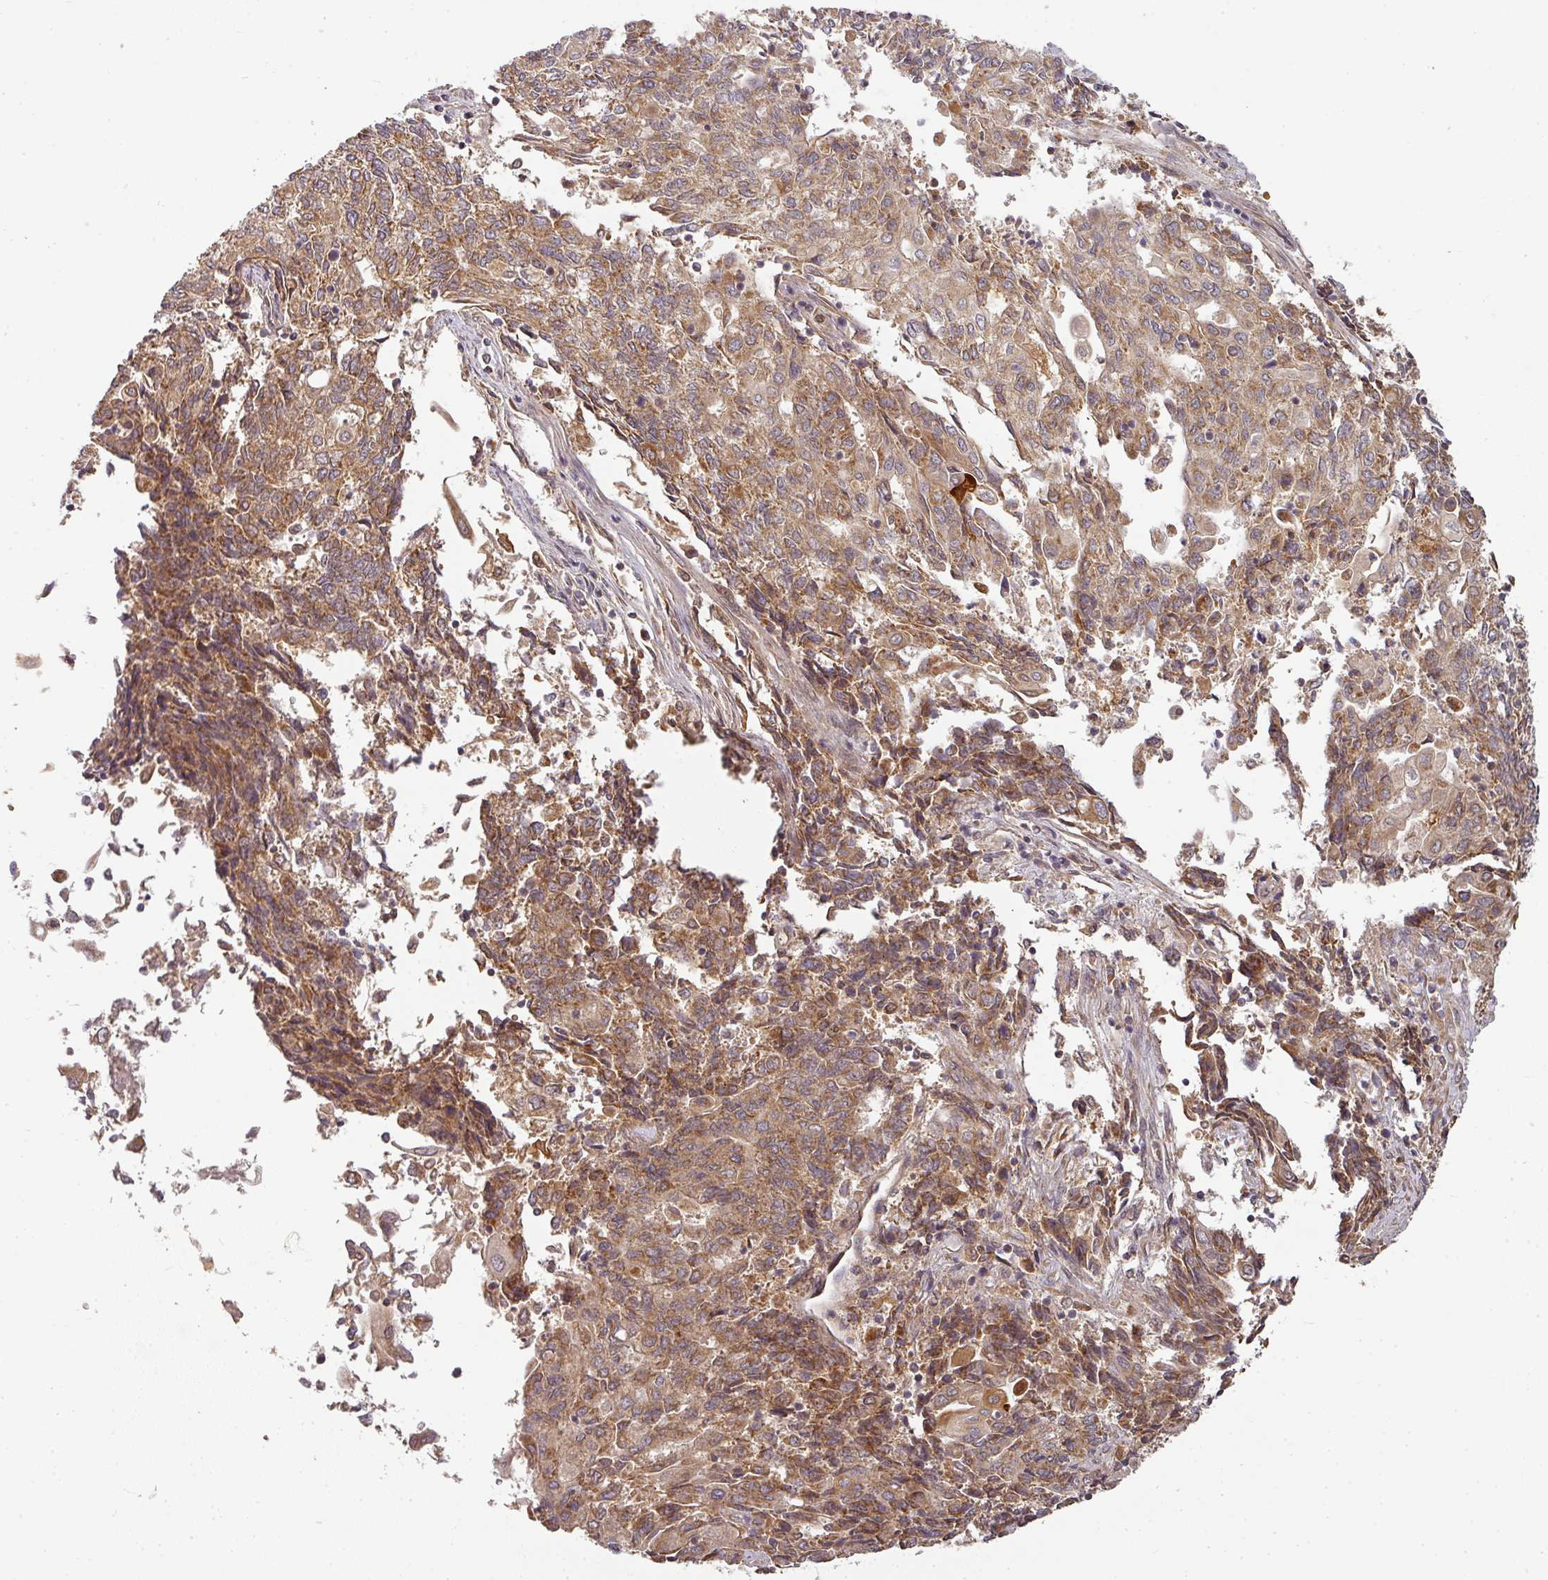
{"staining": {"intensity": "moderate", "quantity": ">75%", "location": "cytoplasmic/membranous"}, "tissue": "endometrial cancer", "cell_type": "Tumor cells", "image_type": "cancer", "snomed": [{"axis": "morphology", "description": "Adenocarcinoma, NOS"}, {"axis": "topography", "description": "Endometrium"}], "caption": "Protein analysis of endometrial adenocarcinoma tissue displays moderate cytoplasmic/membranous positivity in approximately >75% of tumor cells.", "gene": "MALSU1", "patient": {"sex": "female", "age": 54}}